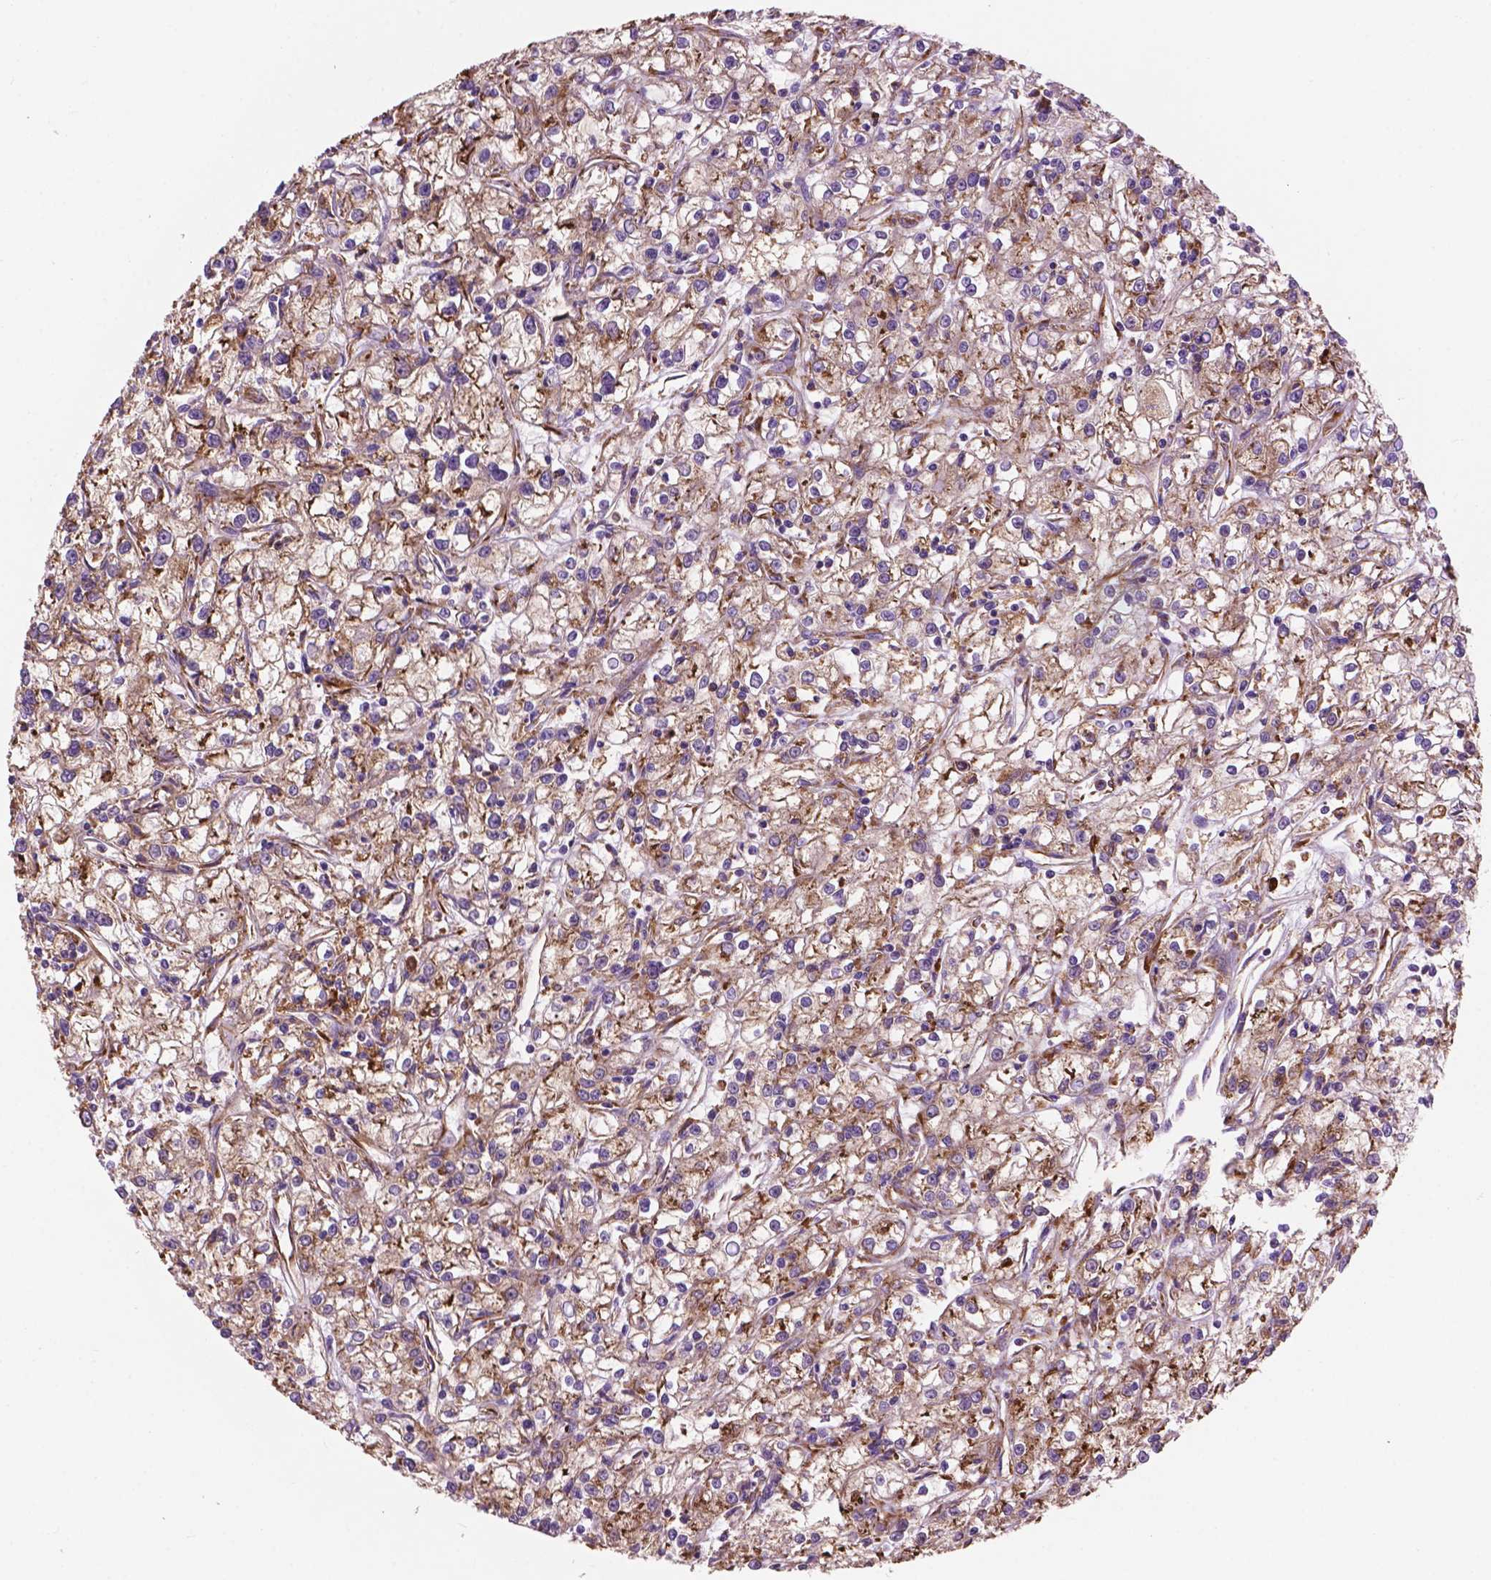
{"staining": {"intensity": "moderate", "quantity": ">75%", "location": "cytoplasmic/membranous"}, "tissue": "renal cancer", "cell_type": "Tumor cells", "image_type": "cancer", "snomed": [{"axis": "morphology", "description": "Adenocarcinoma, NOS"}, {"axis": "topography", "description": "Kidney"}], "caption": "Moderate cytoplasmic/membranous protein expression is seen in approximately >75% of tumor cells in adenocarcinoma (renal).", "gene": "RPL37A", "patient": {"sex": "female", "age": 59}}